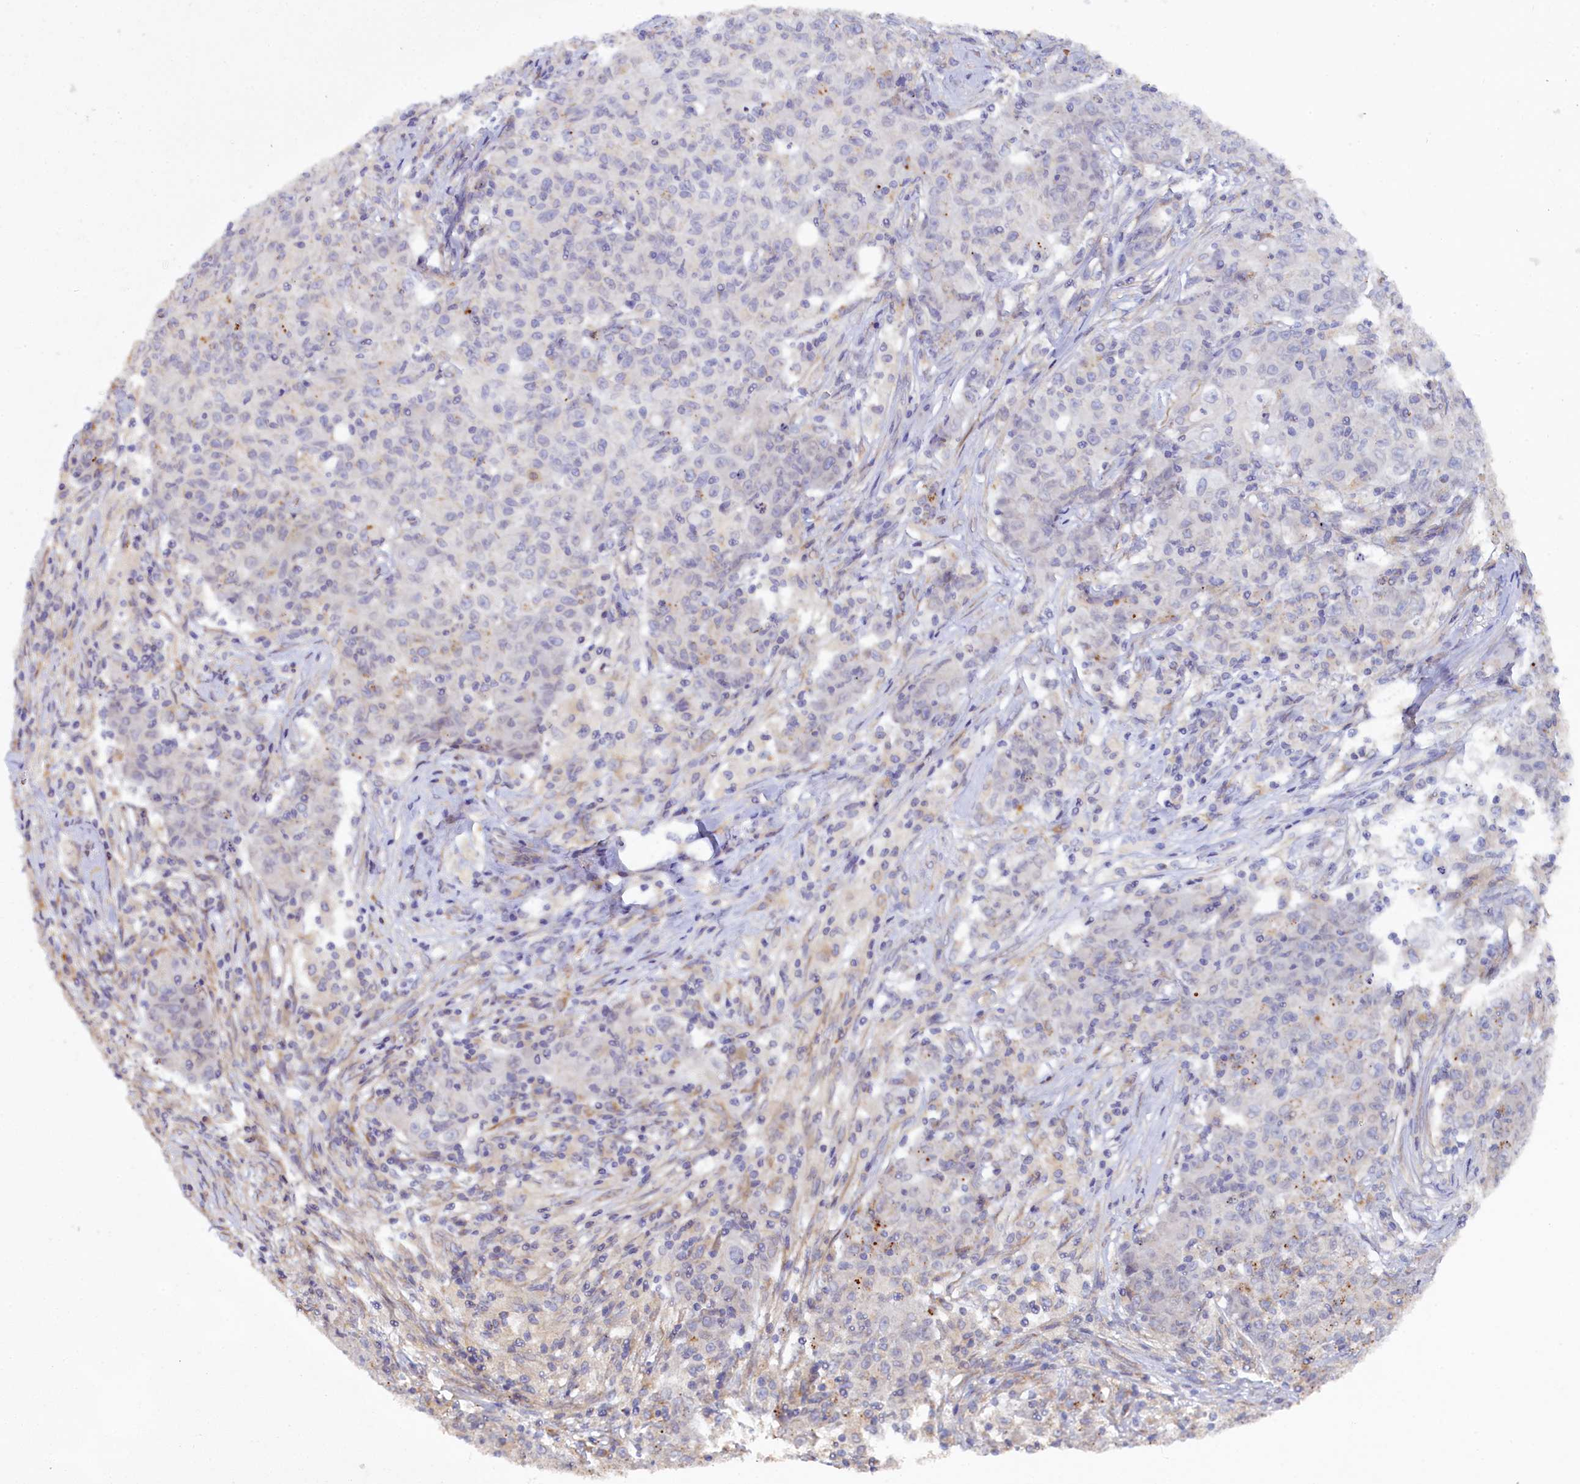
{"staining": {"intensity": "moderate", "quantity": "<25%", "location": "cytoplasmic/membranous"}, "tissue": "ovarian cancer", "cell_type": "Tumor cells", "image_type": "cancer", "snomed": [{"axis": "morphology", "description": "Carcinoma, endometroid"}, {"axis": "topography", "description": "Ovary"}], "caption": "Human endometroid carcinoma (ovarian) stained with a brown dye displays moderate cytoplasmic/membranous positive expression in about <25% of tumor cells.", "gene": "POGLUT3", "patient": {"sex": "female", "age": 42}}